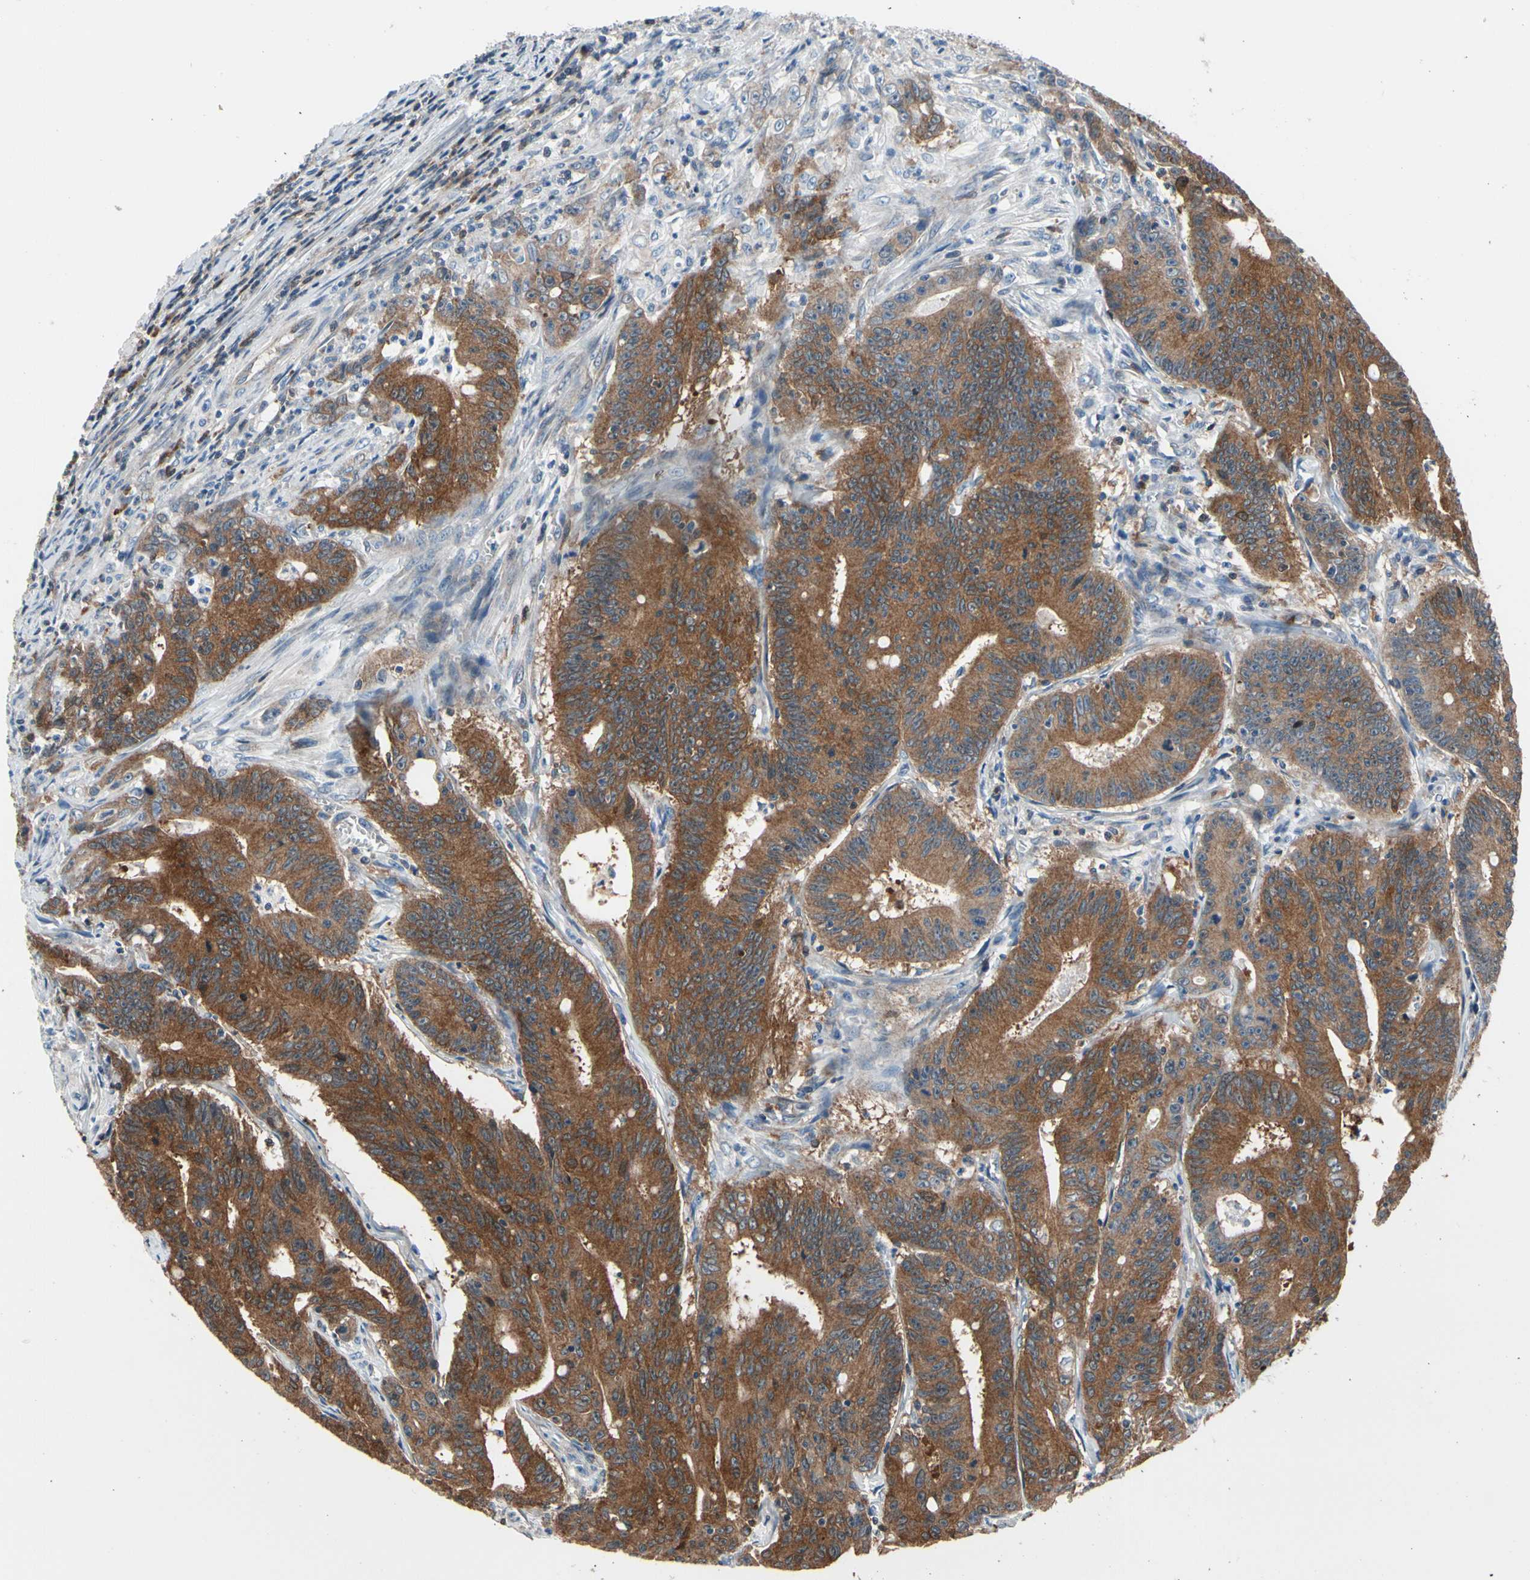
{"staining": {"intensity": "strong", "quantity": ">75%", "location": "cytoplasmic/membranous"}, "tissue": "colorectal cancer", "cell_type": "Tumor cells", "image_type": "cancer", "snomed": [{"axis": "morphology", "description": "Adenocarcinoma, NOS"}, {"axis": "topography", "description": "Colon"}], "caption": "IHC staining of colorectal cancer (adenocarcinoma), which displays high levels of strong cytoplasmic/membranous positivity in about >75% of tumor cells indicating strong cytoplasmic/membranous protein expression. The staining was performed using DAB (brown) for protein detection and nuclei were counterstained in hematoxylin (blue).", "gene": "PRDX2", "patient": {"sex": "male", "age": 45}}